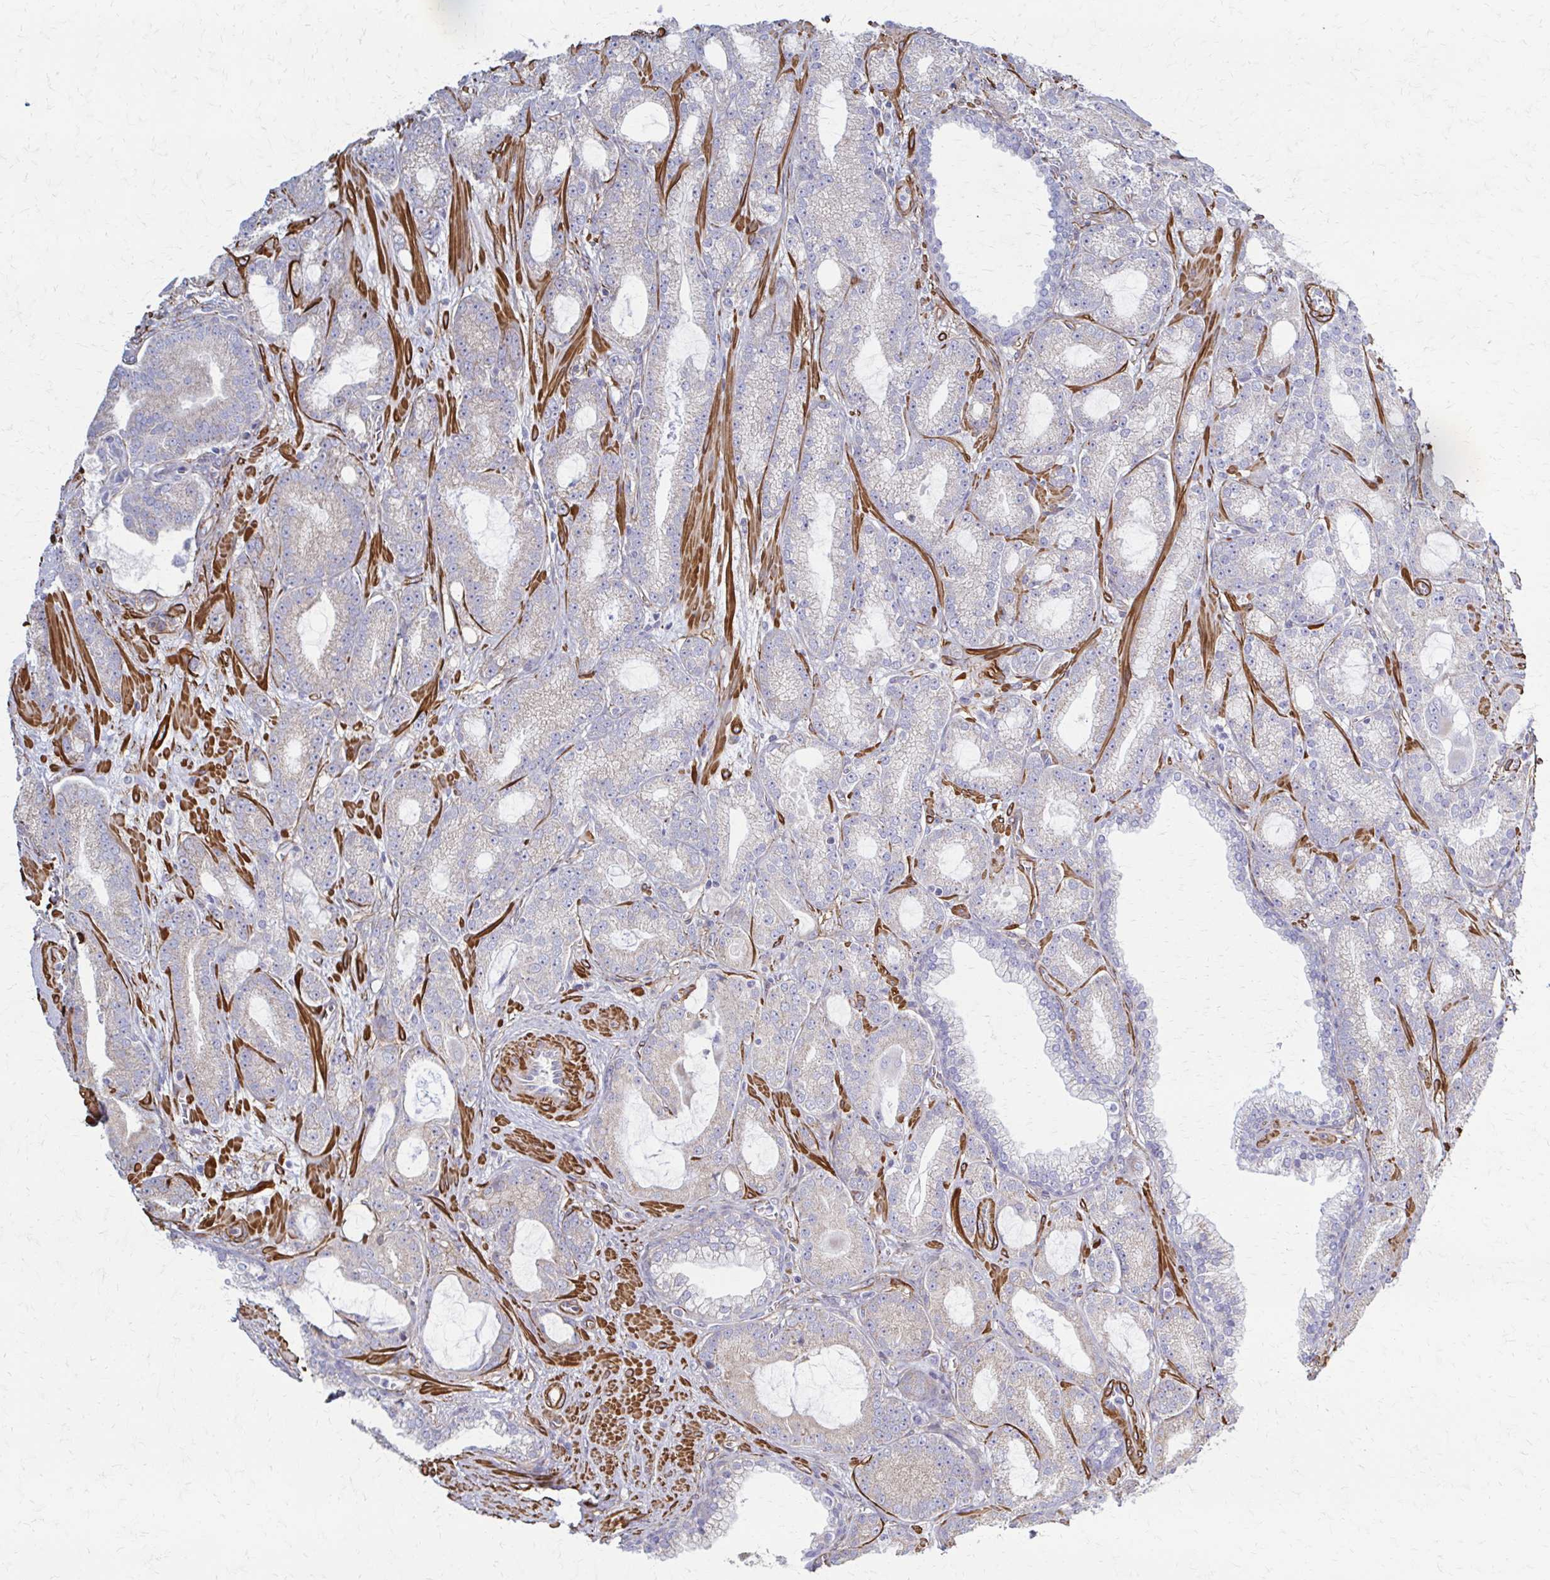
{"staining": {"intensity": "negative", "quantity": "none", "location": "none"}, "tissue": "prostate cancer", "cell_type": "Tumor cells", "image_type": "cancer", "snomed": [{"axis": "morphology", "description": "Adenocarcinoma, High grade"}, {"axis": "topography", "description": "Prostate"}], "caption": "Immunohistochemical staining of prostate cancer displays no significant positivity in tumor cells.", "gene": "TIMMDC1", "patient": {"sex": "male", "age": 65}}